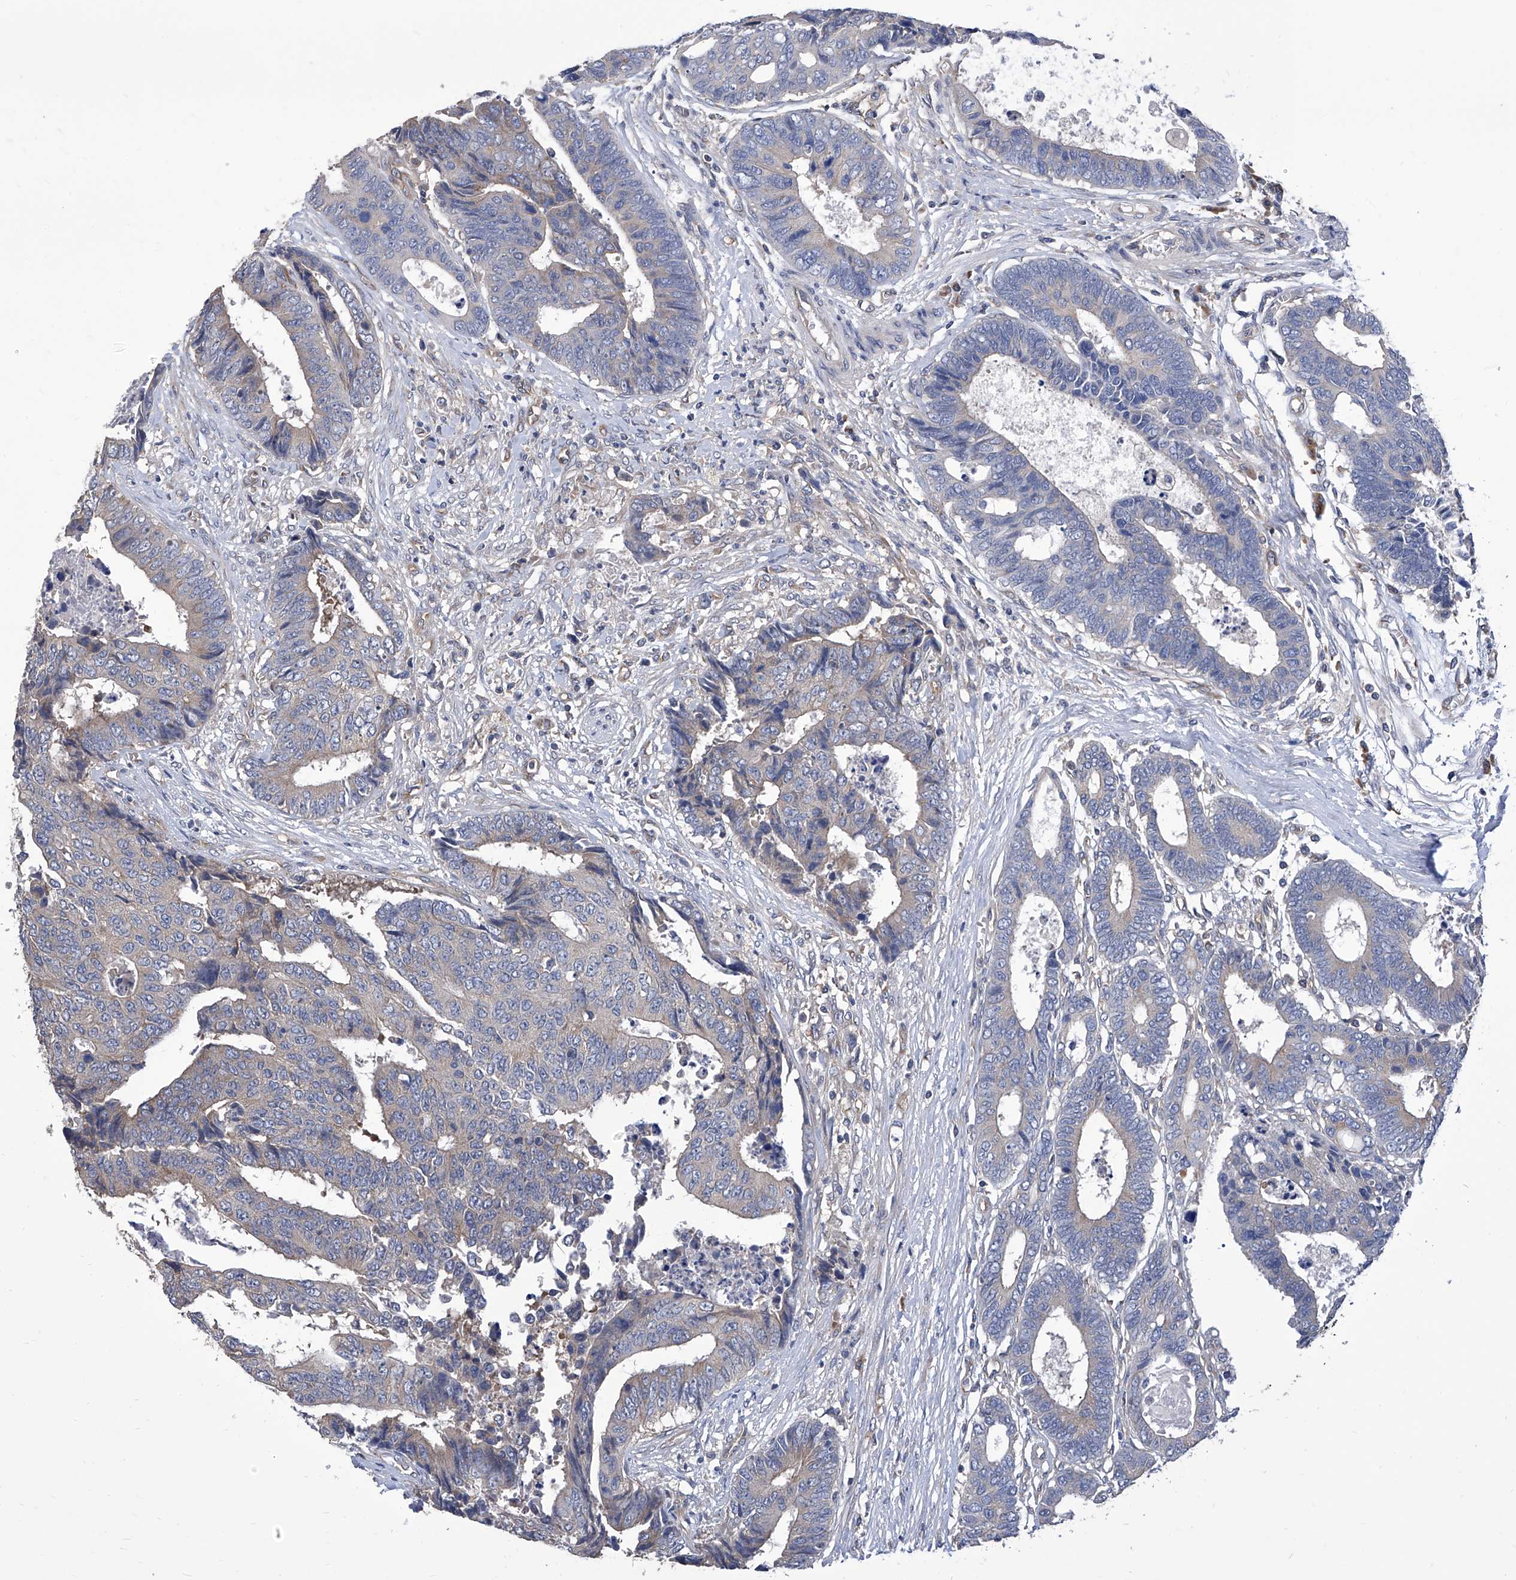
{"staining": {"intensity": "weak", "quantity": "25%-75%", "location": "cytoplasmic/membranous"}, "tissue": "colorectal cancer", "cell_type": "Tumor cells", "image_type": "cancer", "snomed": [{"axis": "morphology", "description": "Adenocarcinoma, NOS"}, {"axis": "topography", "description": "Rectum"}], "caption": "Colorectal adenocarcinoma tissue shows weak cytoplasmic/membranous positivity in approximately 25%-75% of tumor cells Nuclei are stained in blue.", "gene": "TJAP1", "patient": {"sex": "male", "age": 84}}